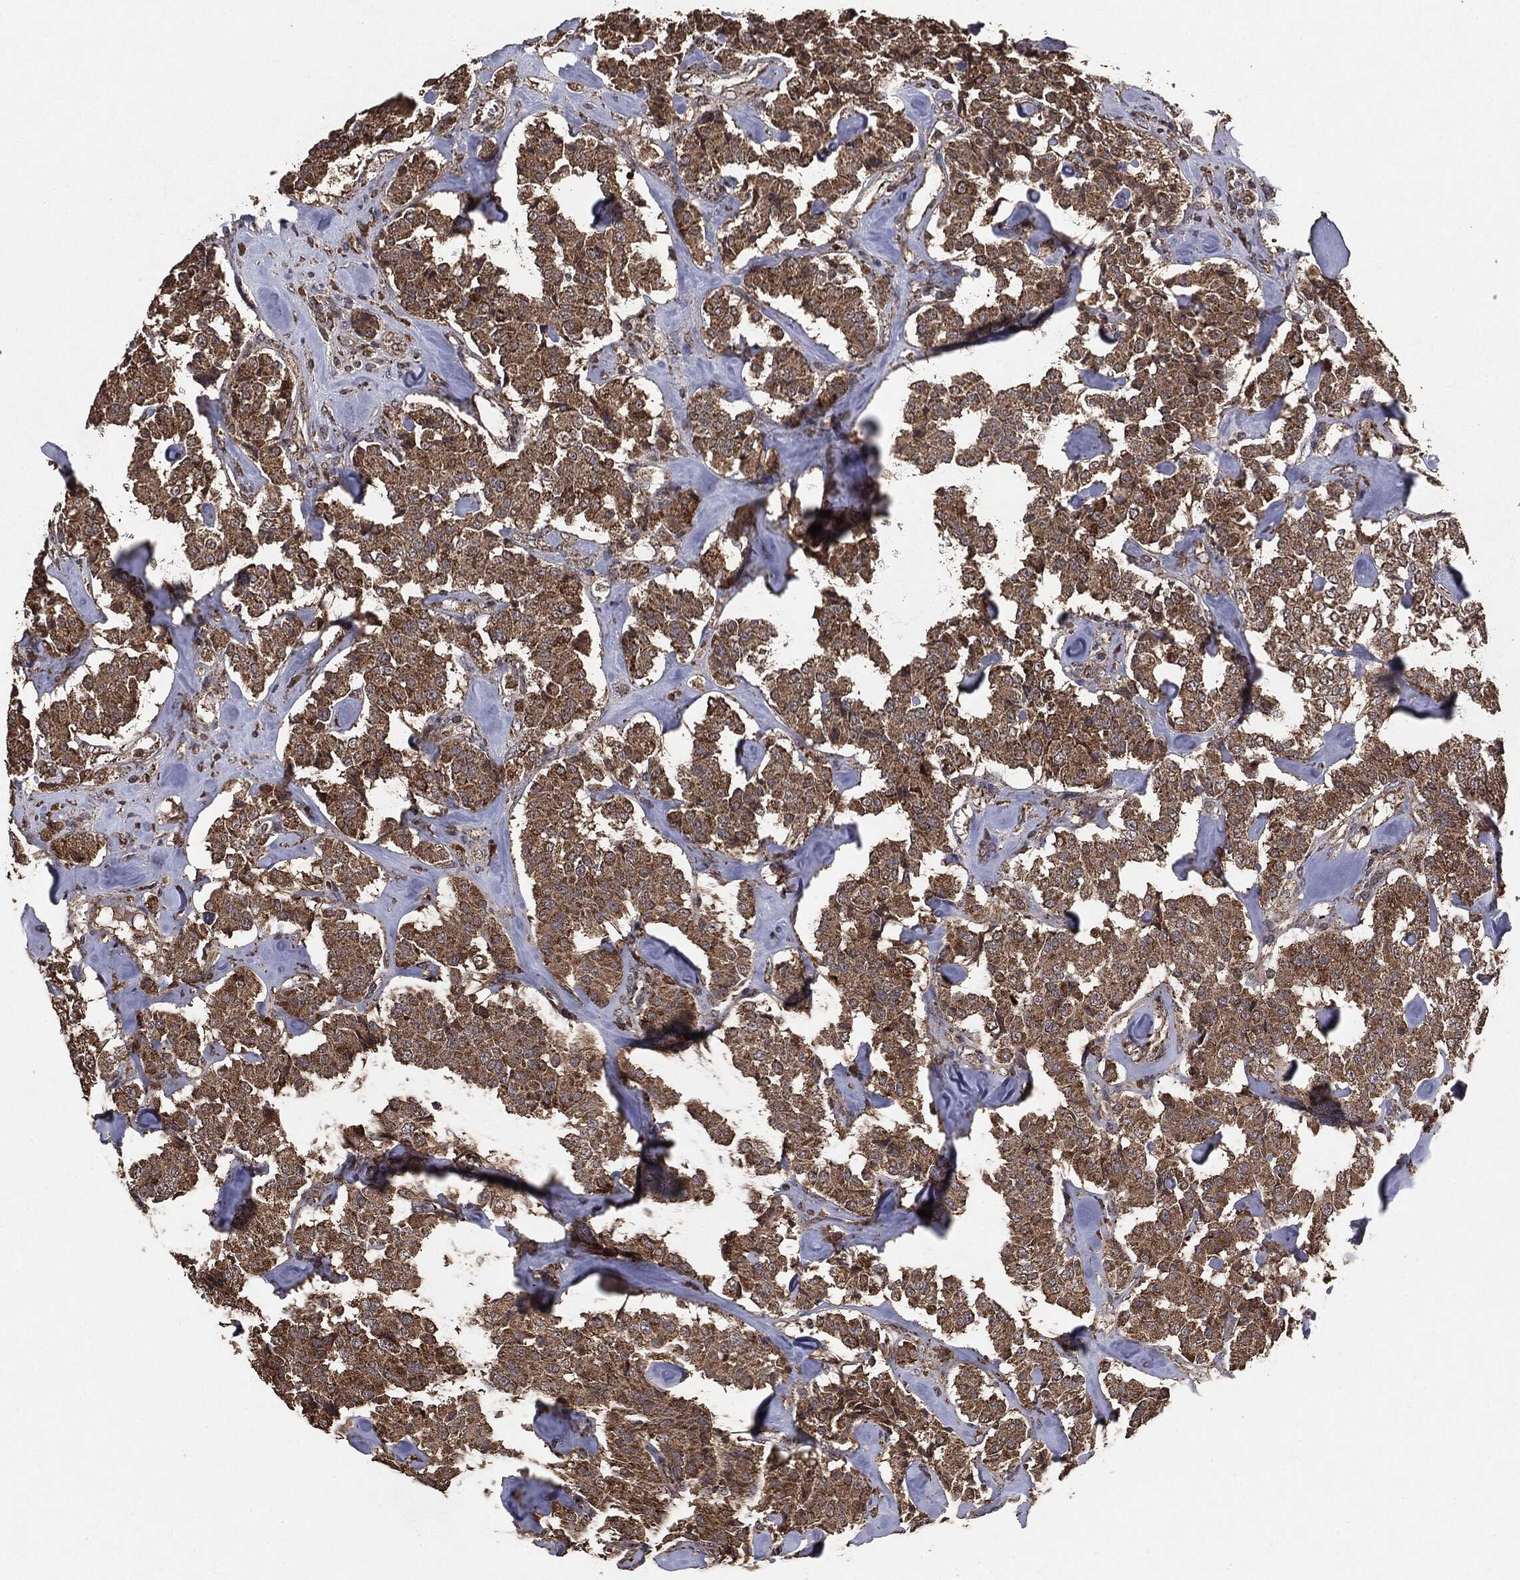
{"staining": {"intensity": "strong", "quantity": ">75%", "location": "cytoplasmic/membranous"}, "tissue": "carcinoid", "cell_type": "Tumor cells", "image_type": "cancer", "snomed": [{"axis": "morphology", "description": "Carcinoid, malignant, NOS"}, {"axis": "topography", "description": "Pancreas"}], "caption": "Protein staining of malignant carcinoid tissue demonstrates strong cytoplasmic/membranous staining in about >75% of tumor cells.", "gene": "MTOR", "patient": {"sex": "male", "age": 41}}